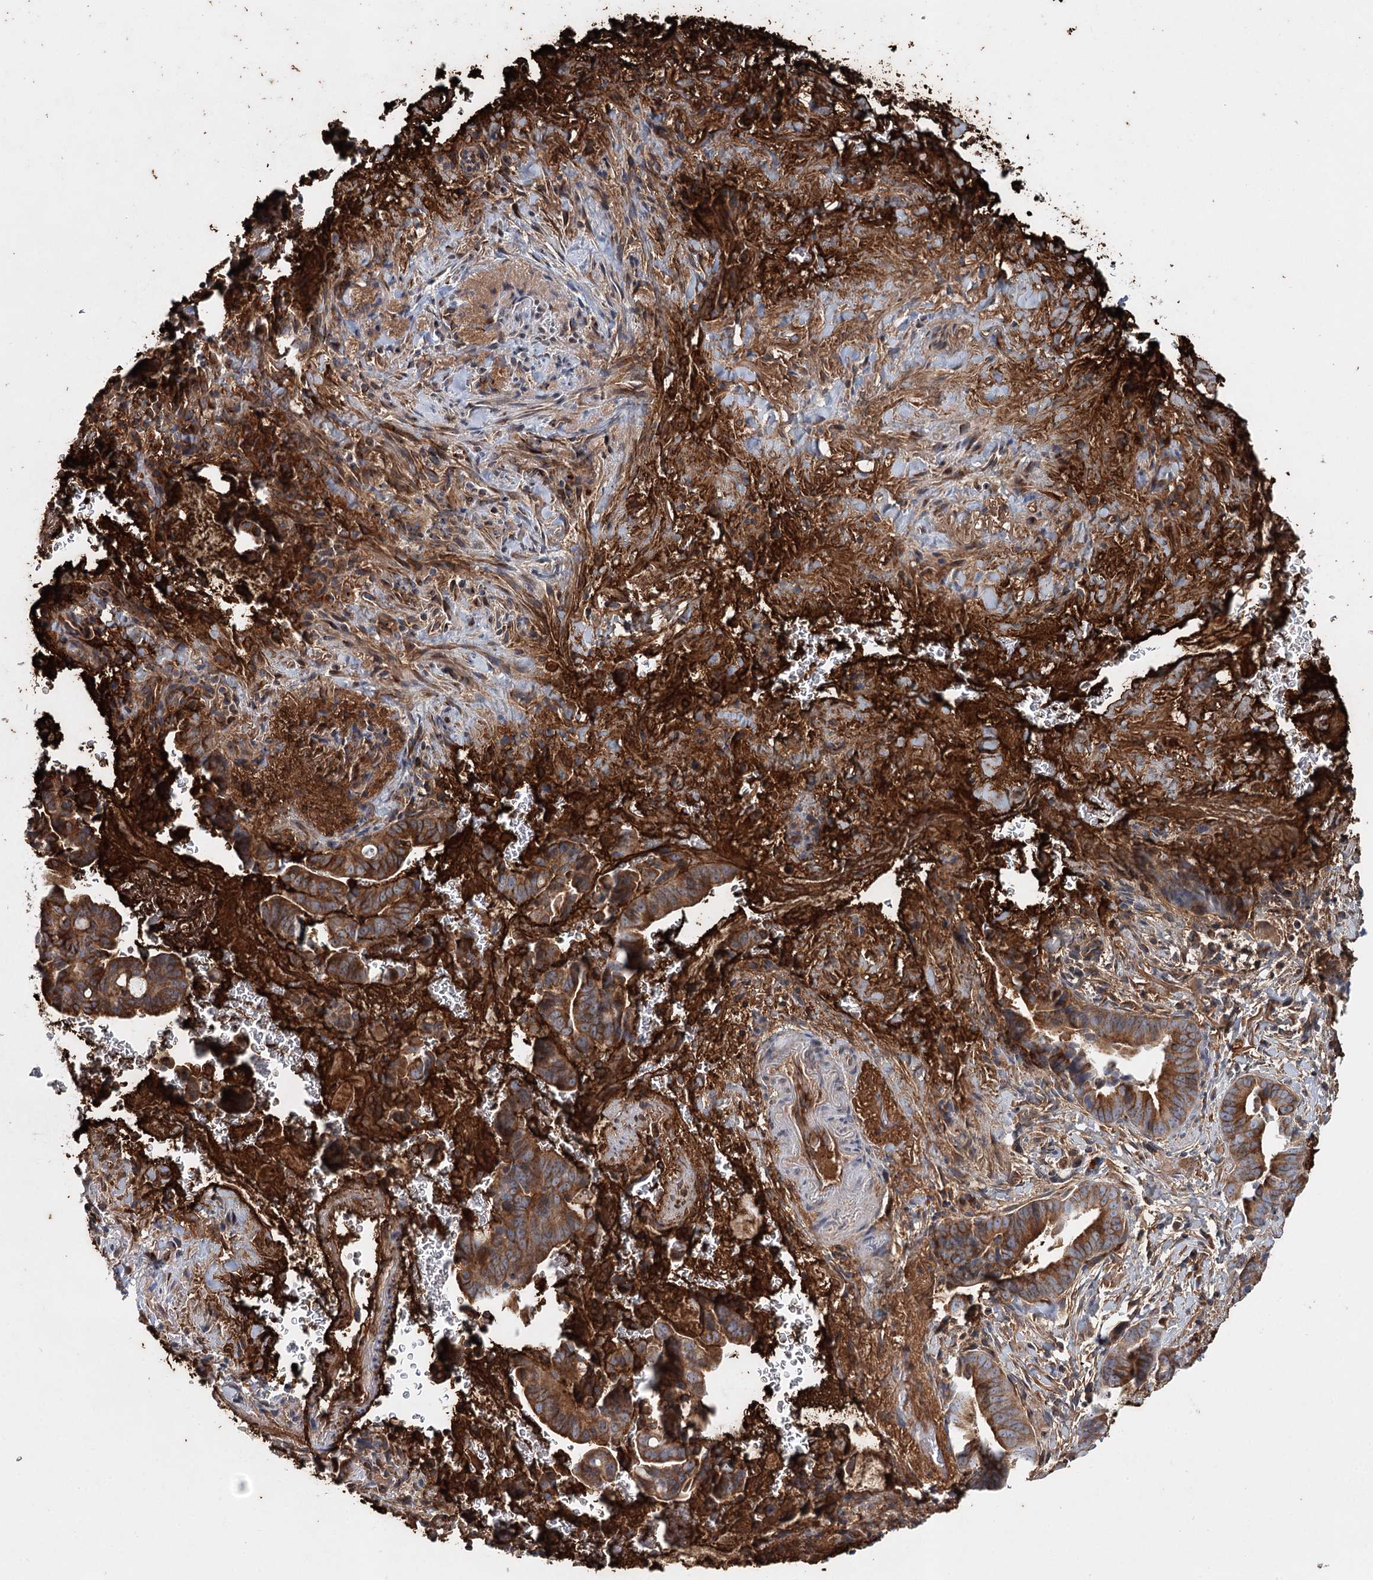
{"staining": {"intensity": "moderate", "quantity": ">75%", "location": "cytoplasmic/membranous"}, "tissue": "pancreatic cancer", "cell_type": "Tumor cells", "image_type": "cancer", "snomed": [{"axis": "morphology", "description": "Adenocarcinoma, NOS"}, {"axis": "topography", "description": "Pancreas"}], "caption": "Pancreatic cancer (adenocarcinoma) was stained to show a protein in brown. There is medium levels of moderate cytoplasmic/membranous expression in approximately >75% of tumor cells.", "gene": "ALKBH8", "patient": {"sex": "female", "age": 63}}